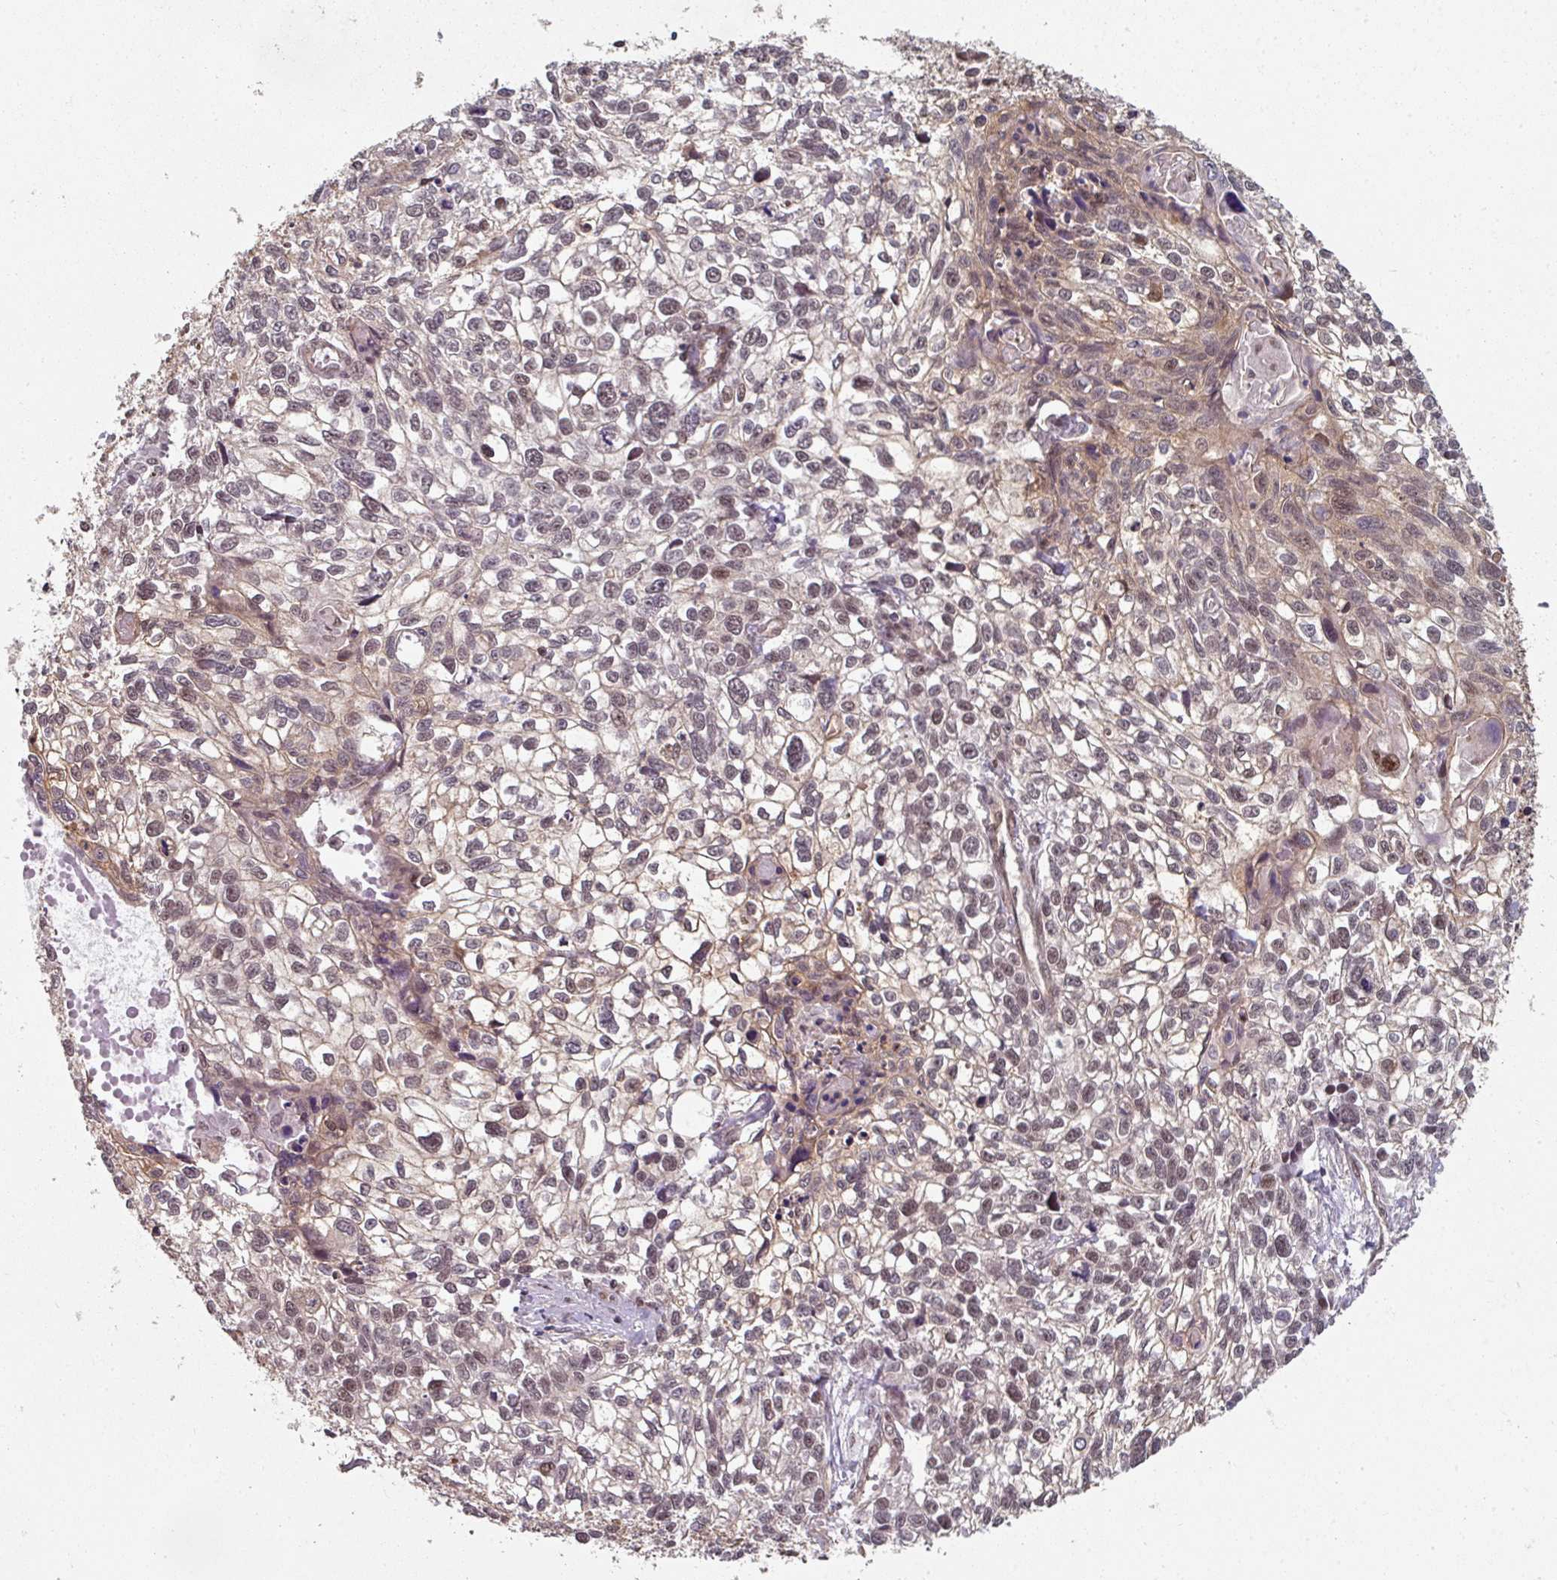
{"staining": {"intensity": "moderate", "quantity": "<25%", "location": "cytoplasmic/membranous,nuclear"}, "tissue": "lung cancer", "cell_type": "Tumor cells", "image_type": "cancer", "snomed": [{"axis": "morphology", "description": "Squamous cell carcinoma, NOS"}, {"axis": "topography", "description": "Lung"}], "caption": "Protein staining displays moderate cytoplasmic/membranous and nuclear positivity in about <25% of tumor cells in lung cancer (squamous cell carcinoma). (DAB (3,3'-diaminobenzidine) = brown stain, brightfield microscopy at high magnification).", "gene": "PSME3IP1", "patient": {"sex": "male", "age": 74}}